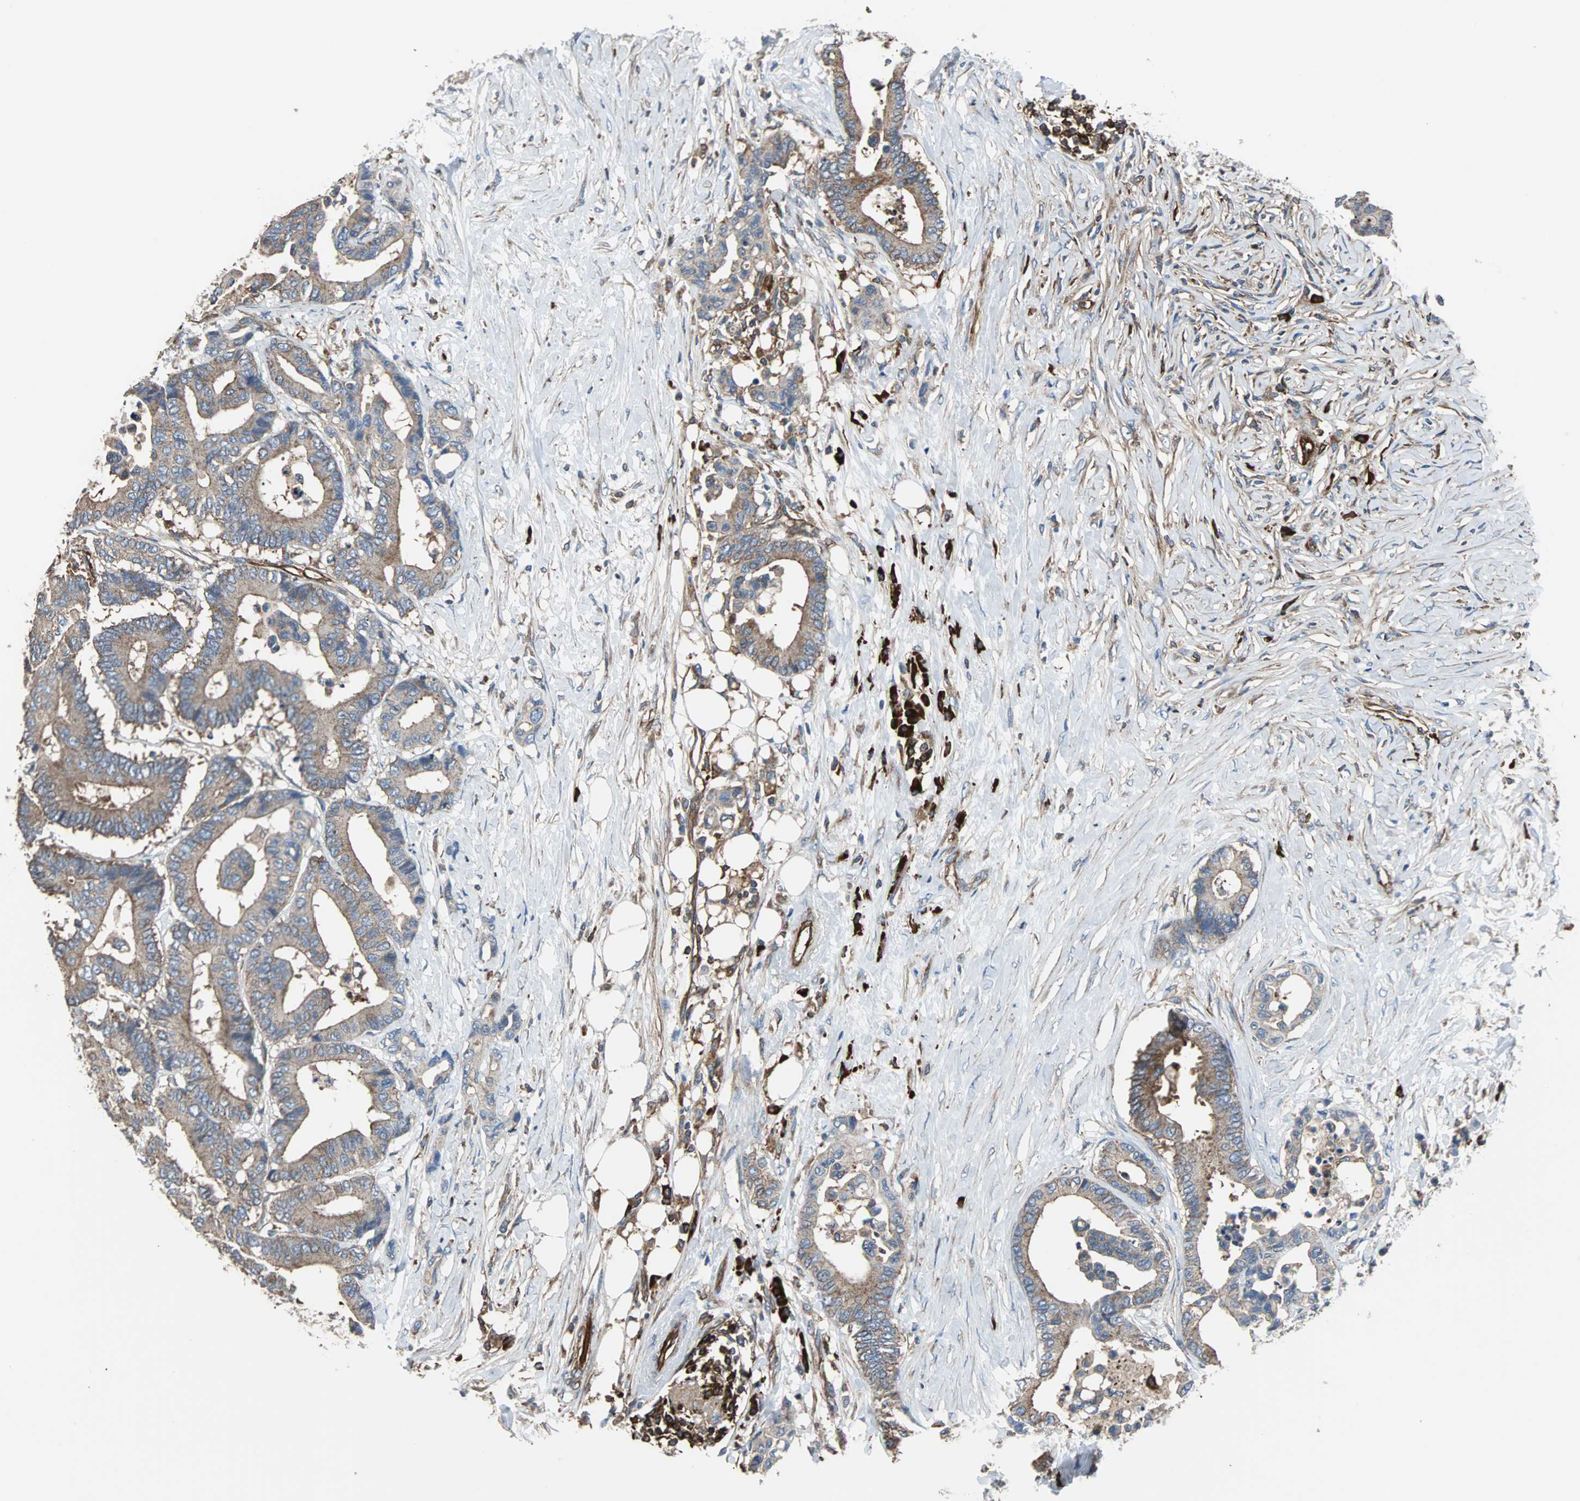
{"staining": {"intensity": "weak", "quantity": ">75%", "location": "cytoplasmic/membranous"}, "tissue": "colorectal cancer", "cell_type": "Tumor cells", "image_type": "cancer", "snomed": [{"axis": "morphology", "description": "Normal tissue, NOS"}, {"axis": "morphology", "description": "Adenocarcinoma, NOS"}, {"axis": "topography", "description": "Colon"}], "caption": "This is an image of immunohistochemistry (IHC) staining of colorectal cancer, which shows weak positivity in the cytoplasmic/membranous of tumor cells.", "gene": "PLCG2", "patient": {"sex": "male", "age": 82}}